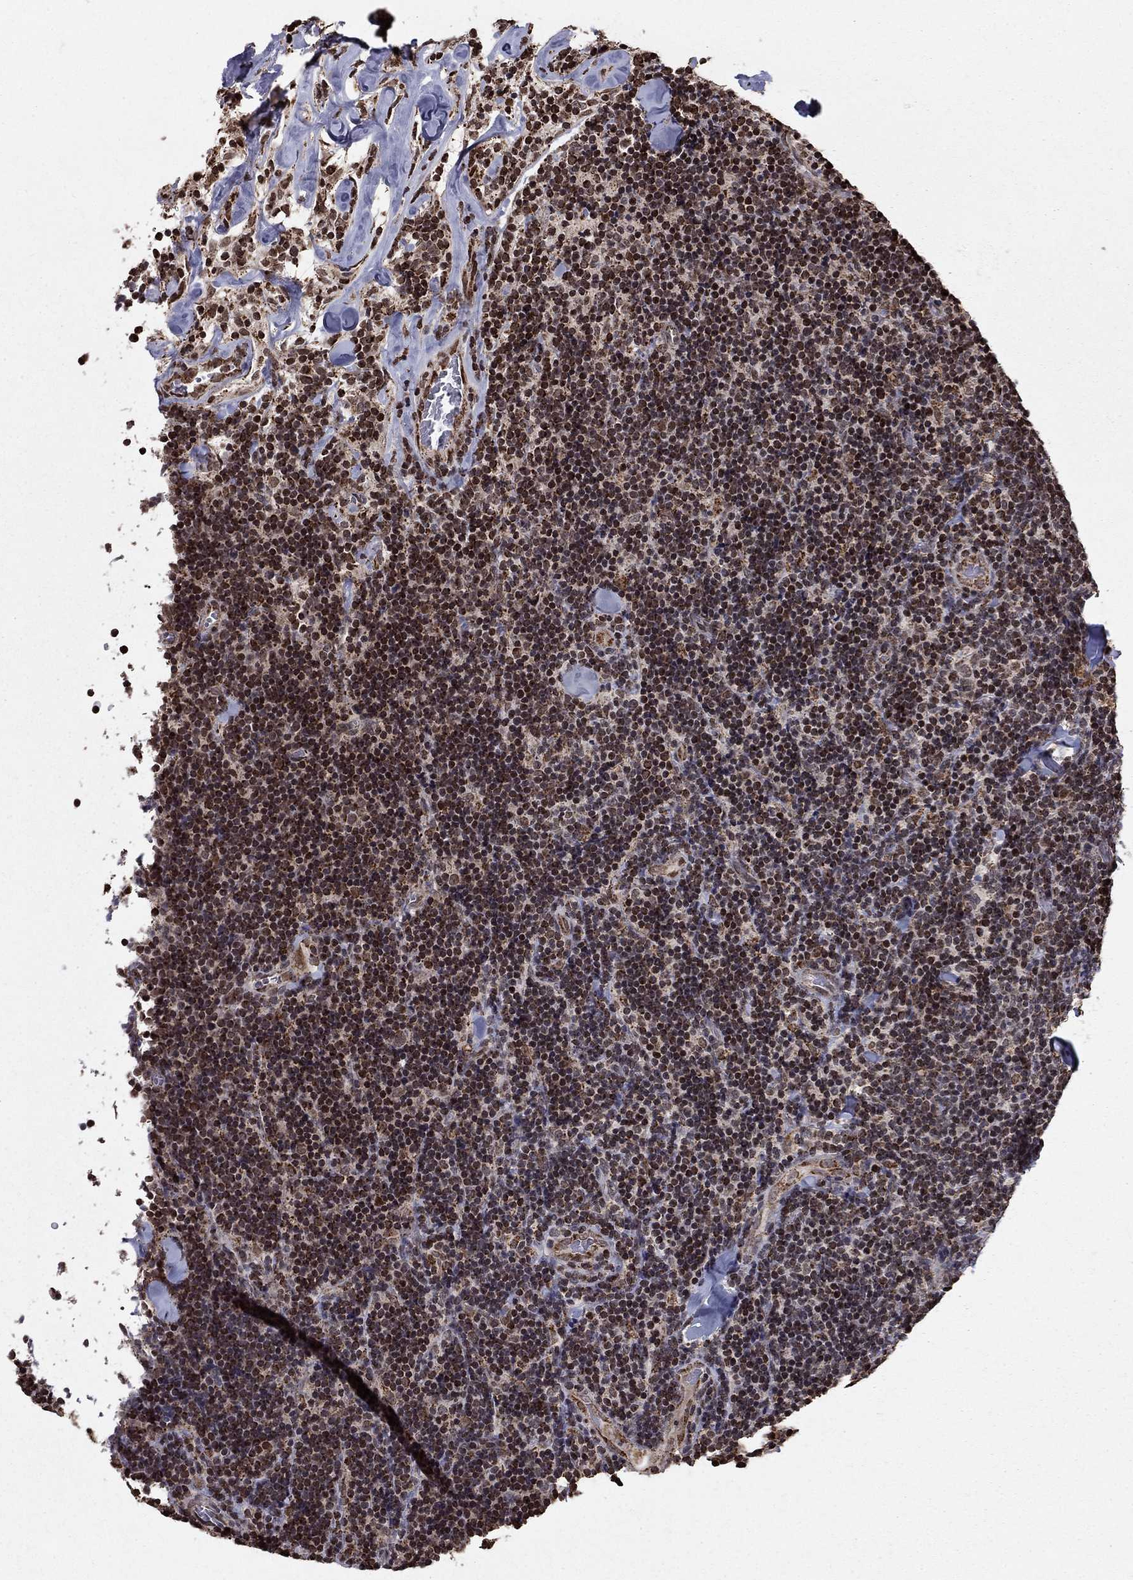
{"staining": {"intensity": "moderate", "quantity": "25%-75%", "location": "nuclear"}, "tissue": "lymphoma", "cell_type": "Tumor cells", "image_type": "cancer", "snomed": [{"axis": "morphology", "description": "Malignant lymphoma, non-Hodgkin's type, Low grade"}, {"axis": "topography", "description": "Lymph node"}], "caption": "Tumor cells exhibit moderate nuclear expression in about 25%-75% of cells in malignant lymphoma, non-Hodgkin's type (low-grade).", "gene": "ACOT13", "patient": {"sex": "female", "age": 56}}